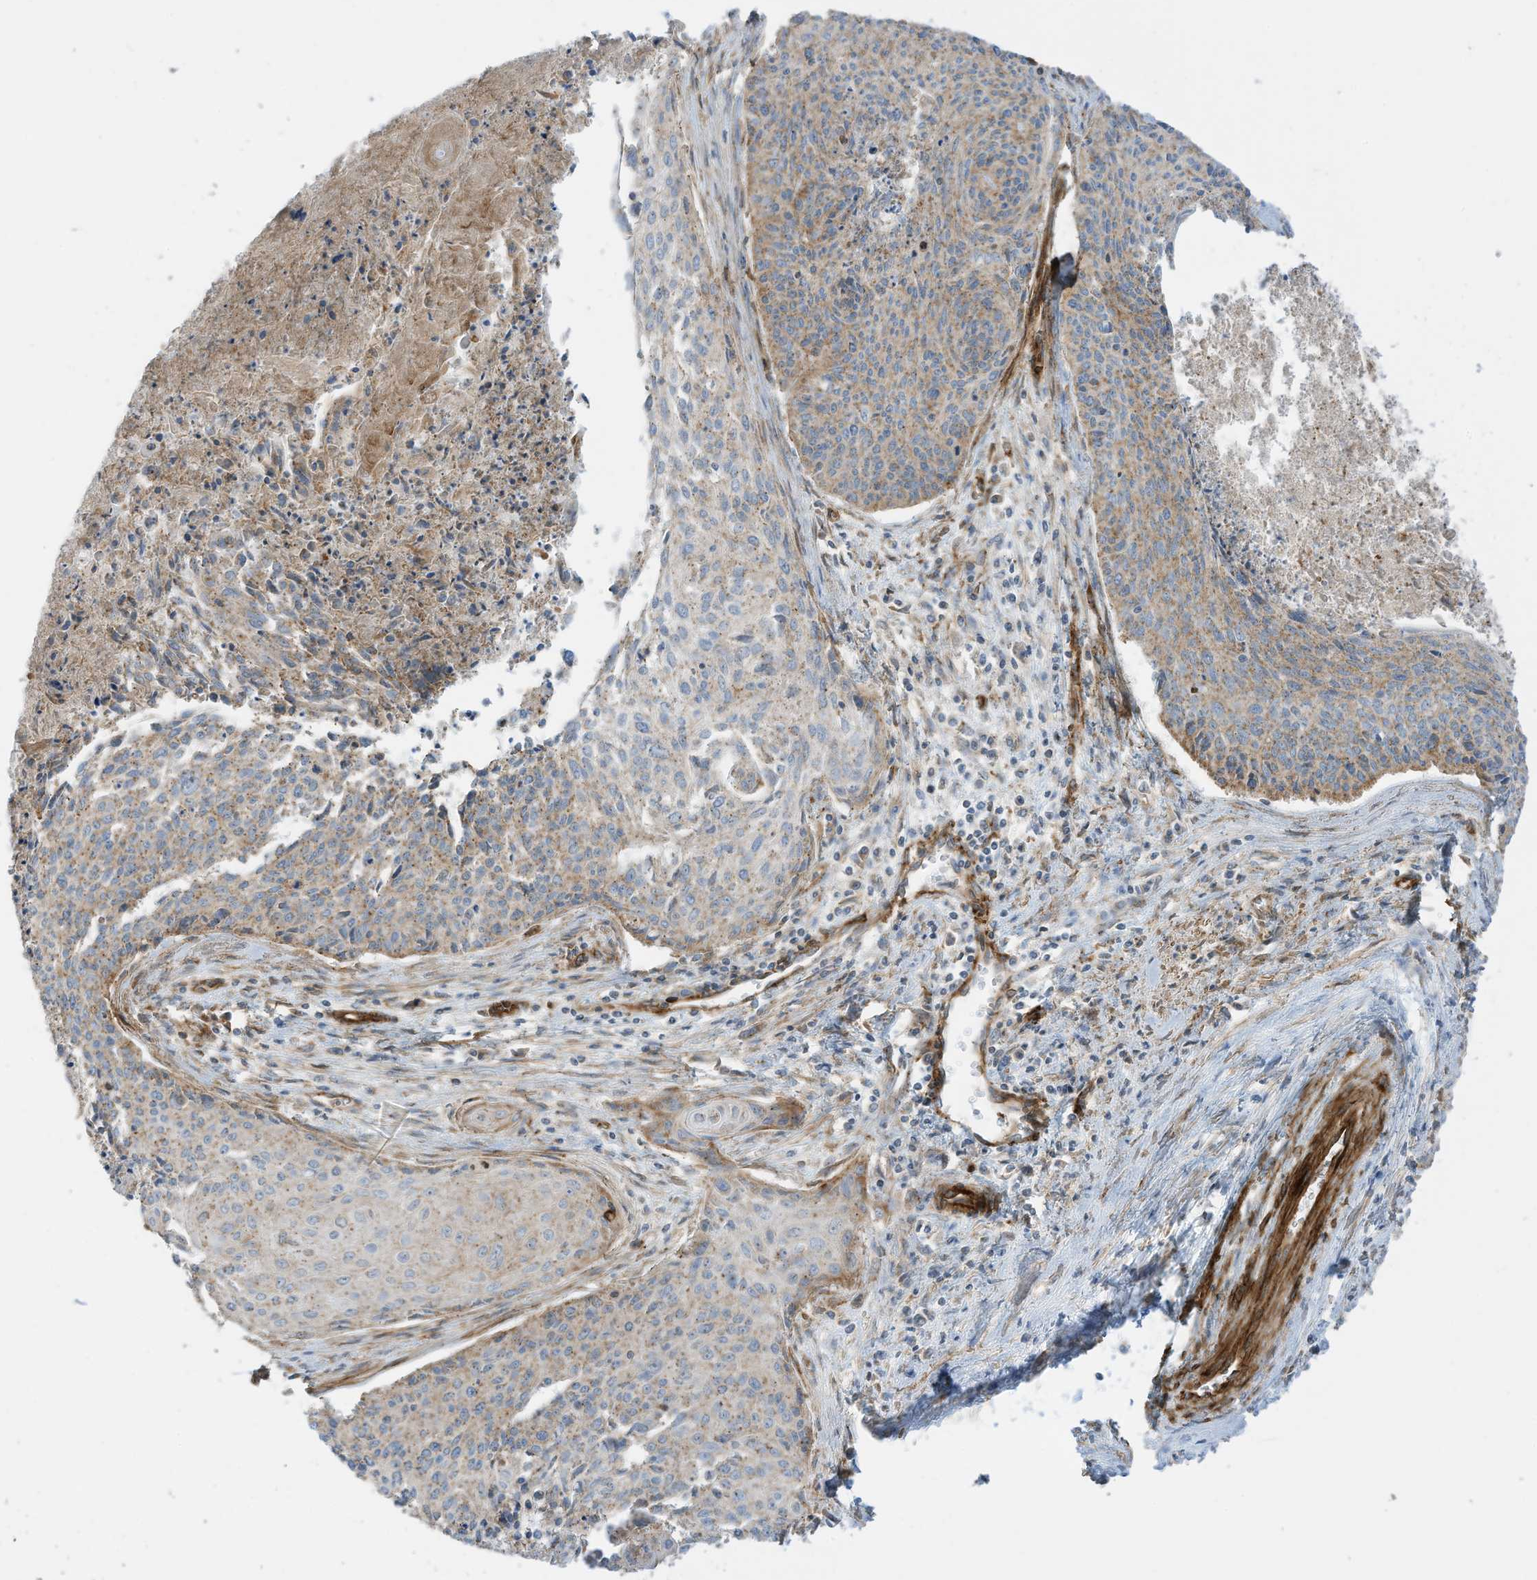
{"staining": {"intensity": "weak", "quantity": ">75%", "location": "cytoplasmic/membranous"}, "tissue": "cervical cancer", "cell_type": "Tumor cells", "image_type": "cancer", "snomed": [{"axis": "morphology", "description": "Squamous cell carcinoma, NOS"}, {"axis": "topography", "description": "Cervix"}], "caption": "The immunohistochemical stain shows weak cytoplasmic/membranous expression in tumor cells of cervical cancer tissue.", "gene": "ABCB7", "patient": {"sex": "female", "age": 55}}